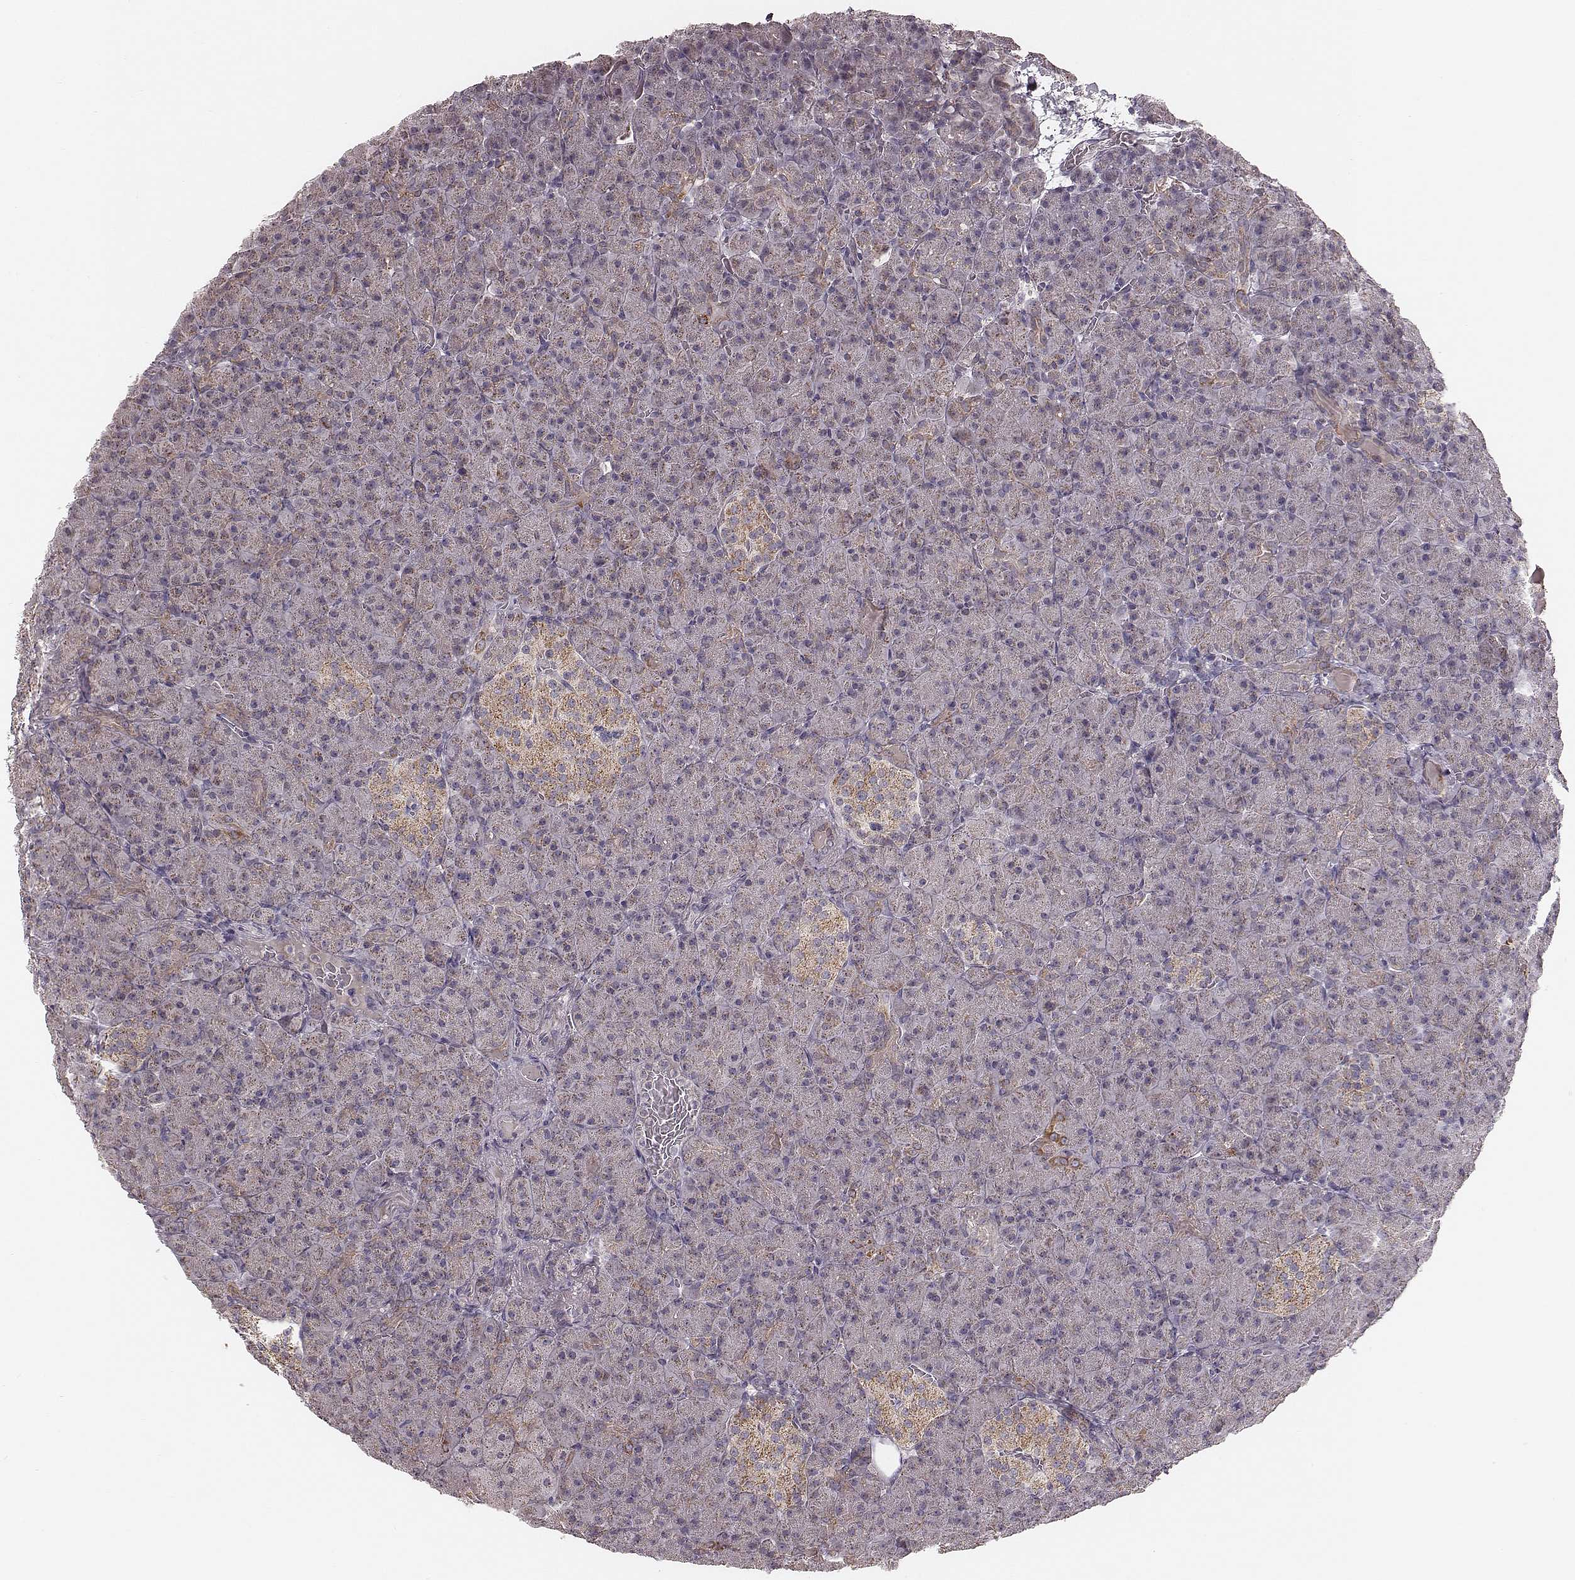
{"staining": {"intensity": "moderate", "quantity": "<25%", "location": "cytoplasmic/membranous"}, "tissue": "pancreas", "cell_type": "Exocrine glandular cells", "image_type": "normal", "snomed": [{"axis": "morphology", "description": "Normal tissue, NOS"}, {"axis": "topography", "description": "Pancreas"}], "caption": "There is low levels of moderate cytoplasmic/membranous staining in exocrine glandular cells of benign pancreas, as demonstrated by immunohistochemical staining (brown color).", "gene": "MRPS27", "patient": {"sex": "female", "age": 74}}